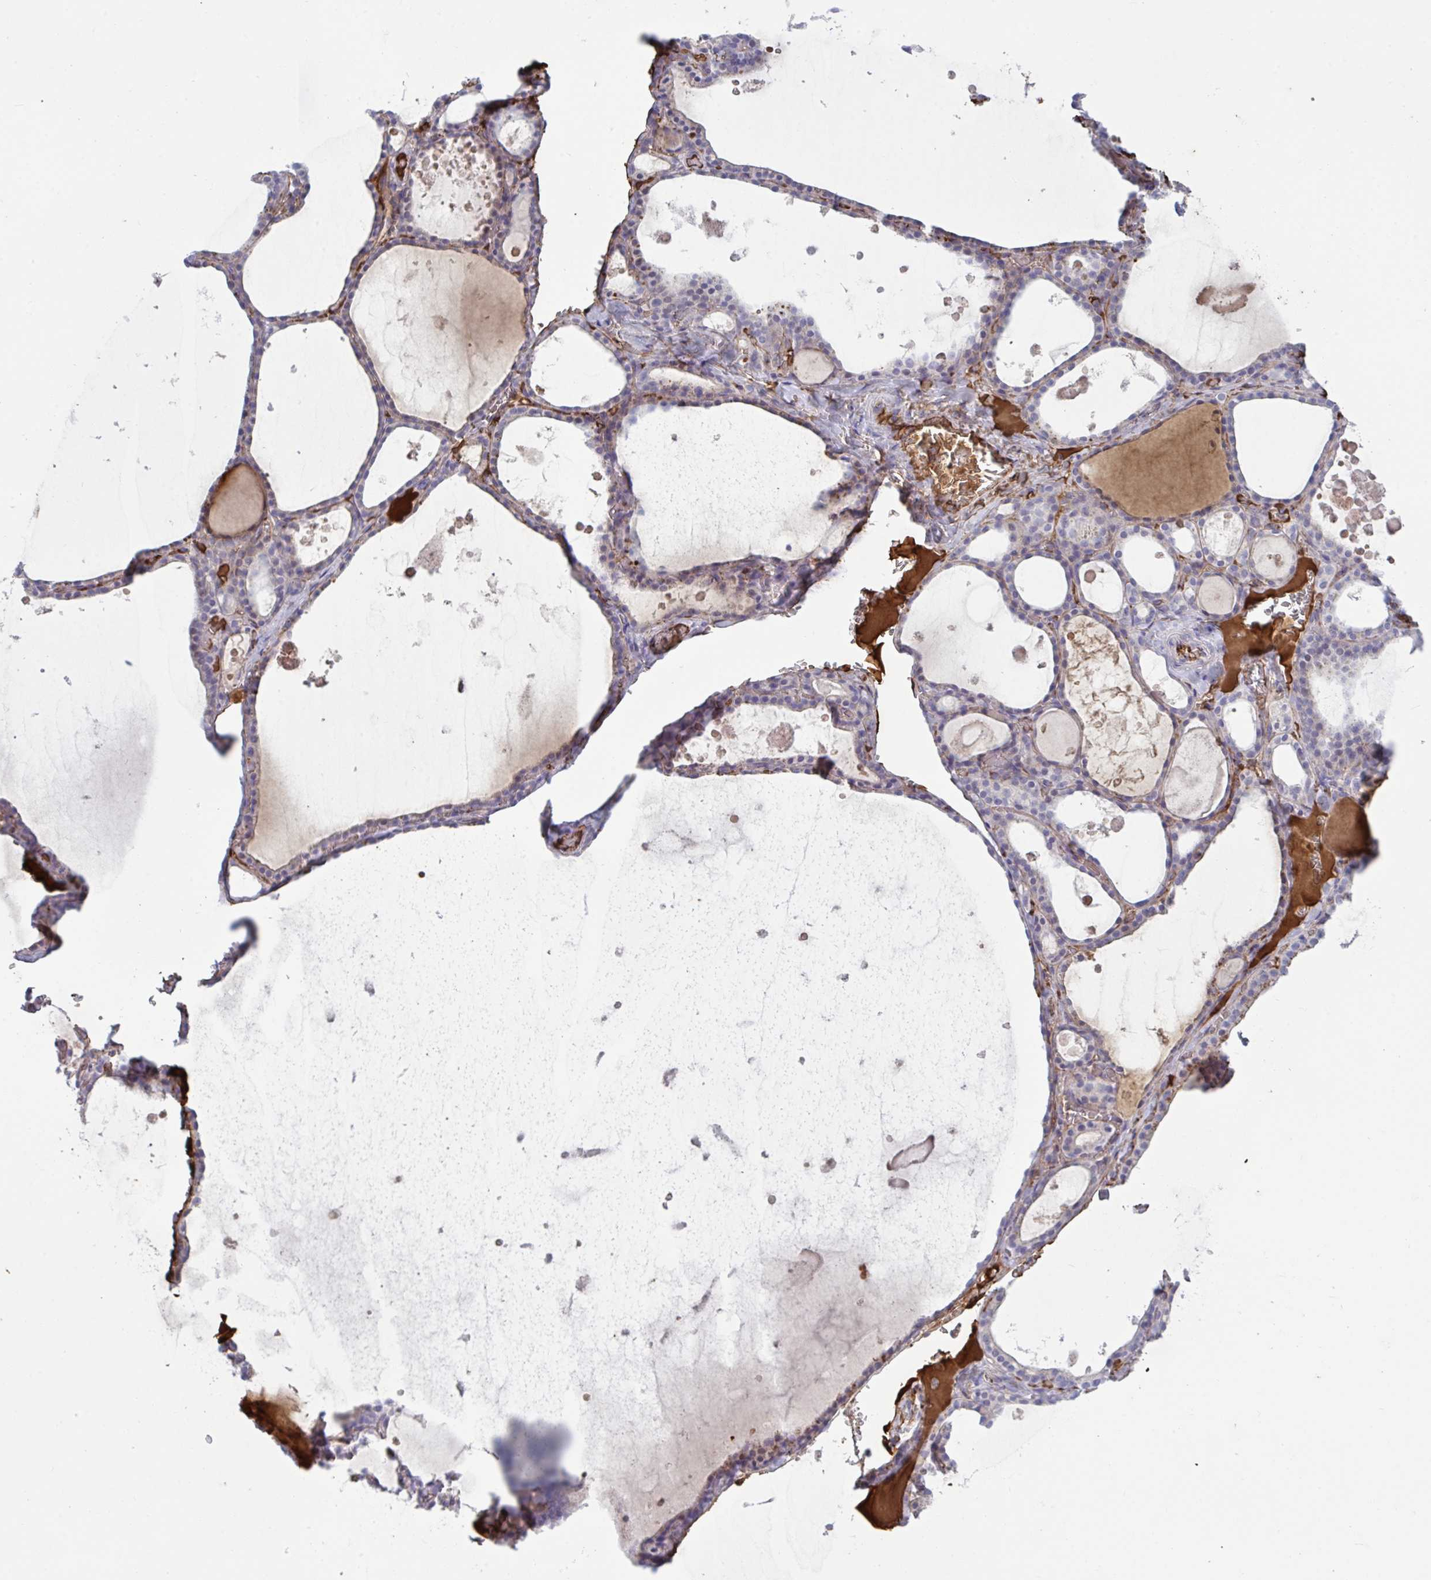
{"staining": {"intensity": "negative", "quantity": "none", "location": "none"}, "tissue": "thyroid gland", "cell_type": "Glandular cells", "image_type": "normal", "snomed": [{"axis": "morphology", "description": "Normal tissue, NOS"}, {"axis": "topography", "description": "Thyroid gland"}], "caption": "Glandular cells are negative for brown protein staining in normal thyroid gland. Nuclei are stained in blue.", "gene": "IL1R1", "patient": {"sex": "male", "age": 56}}